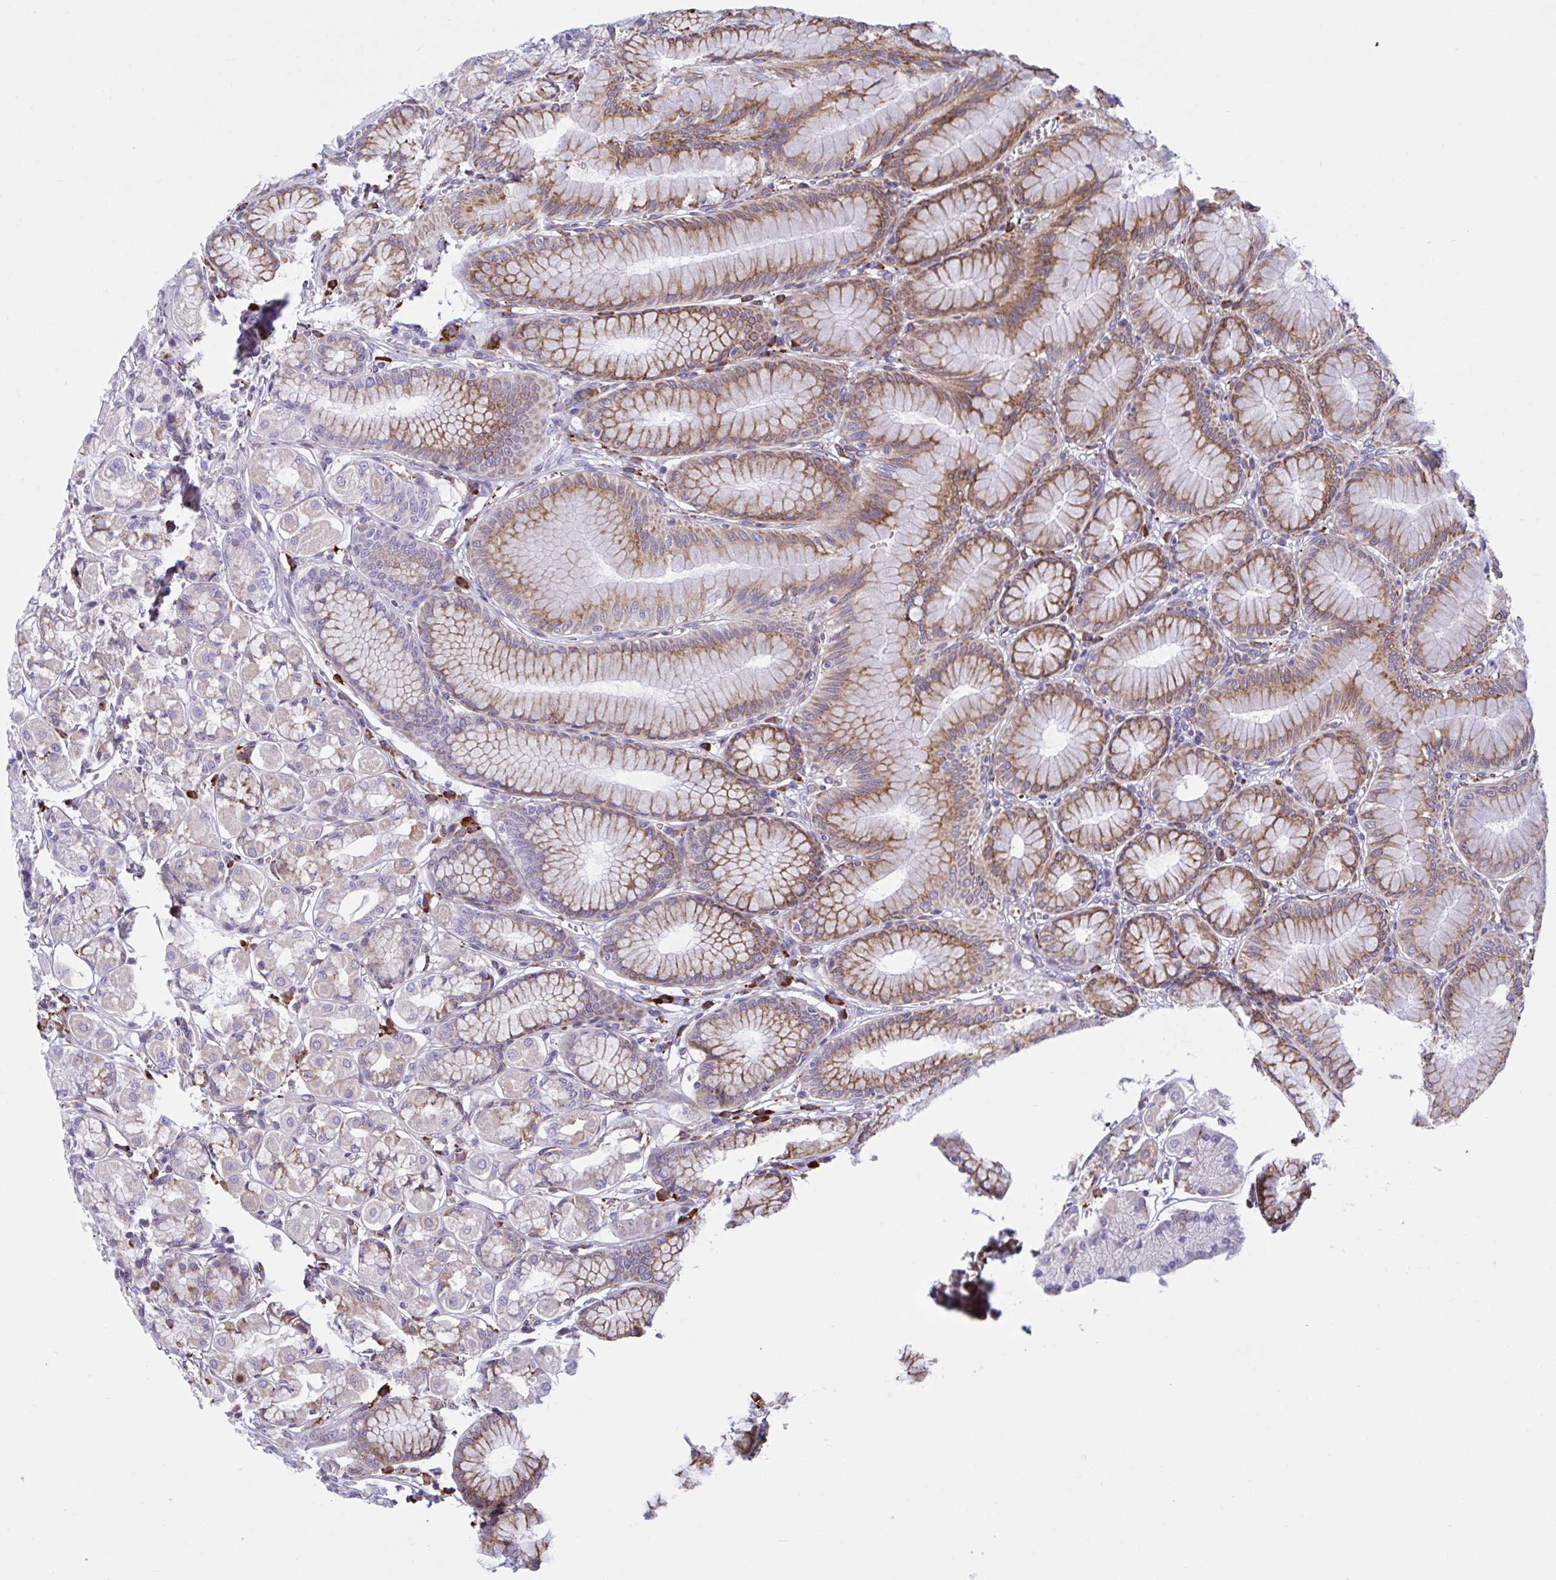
{"staining": {"intensity": "moderate", "quantity": ">75%", "location": "cytoplasmic/membranous"}, "tissue": "stomach", "cell_type": "Glandular cells", "image_type": "normal", "snomed": [{"axis": "morphology", "description": "Normal tissue, NOS"}, {"axis": "topography", "description": "Stomach"}, {"axis": "topography", "description": "Stomach, lower"}], "caption": "The histopathology image exhibits immunohistochemical staining of unremarkable stomach. There is moderate cytoplasmic/membranous staining is seen in about >75% of glandular cells.", "gene": "PEAK3", "patient": {"sex": "male", "age": 76}}